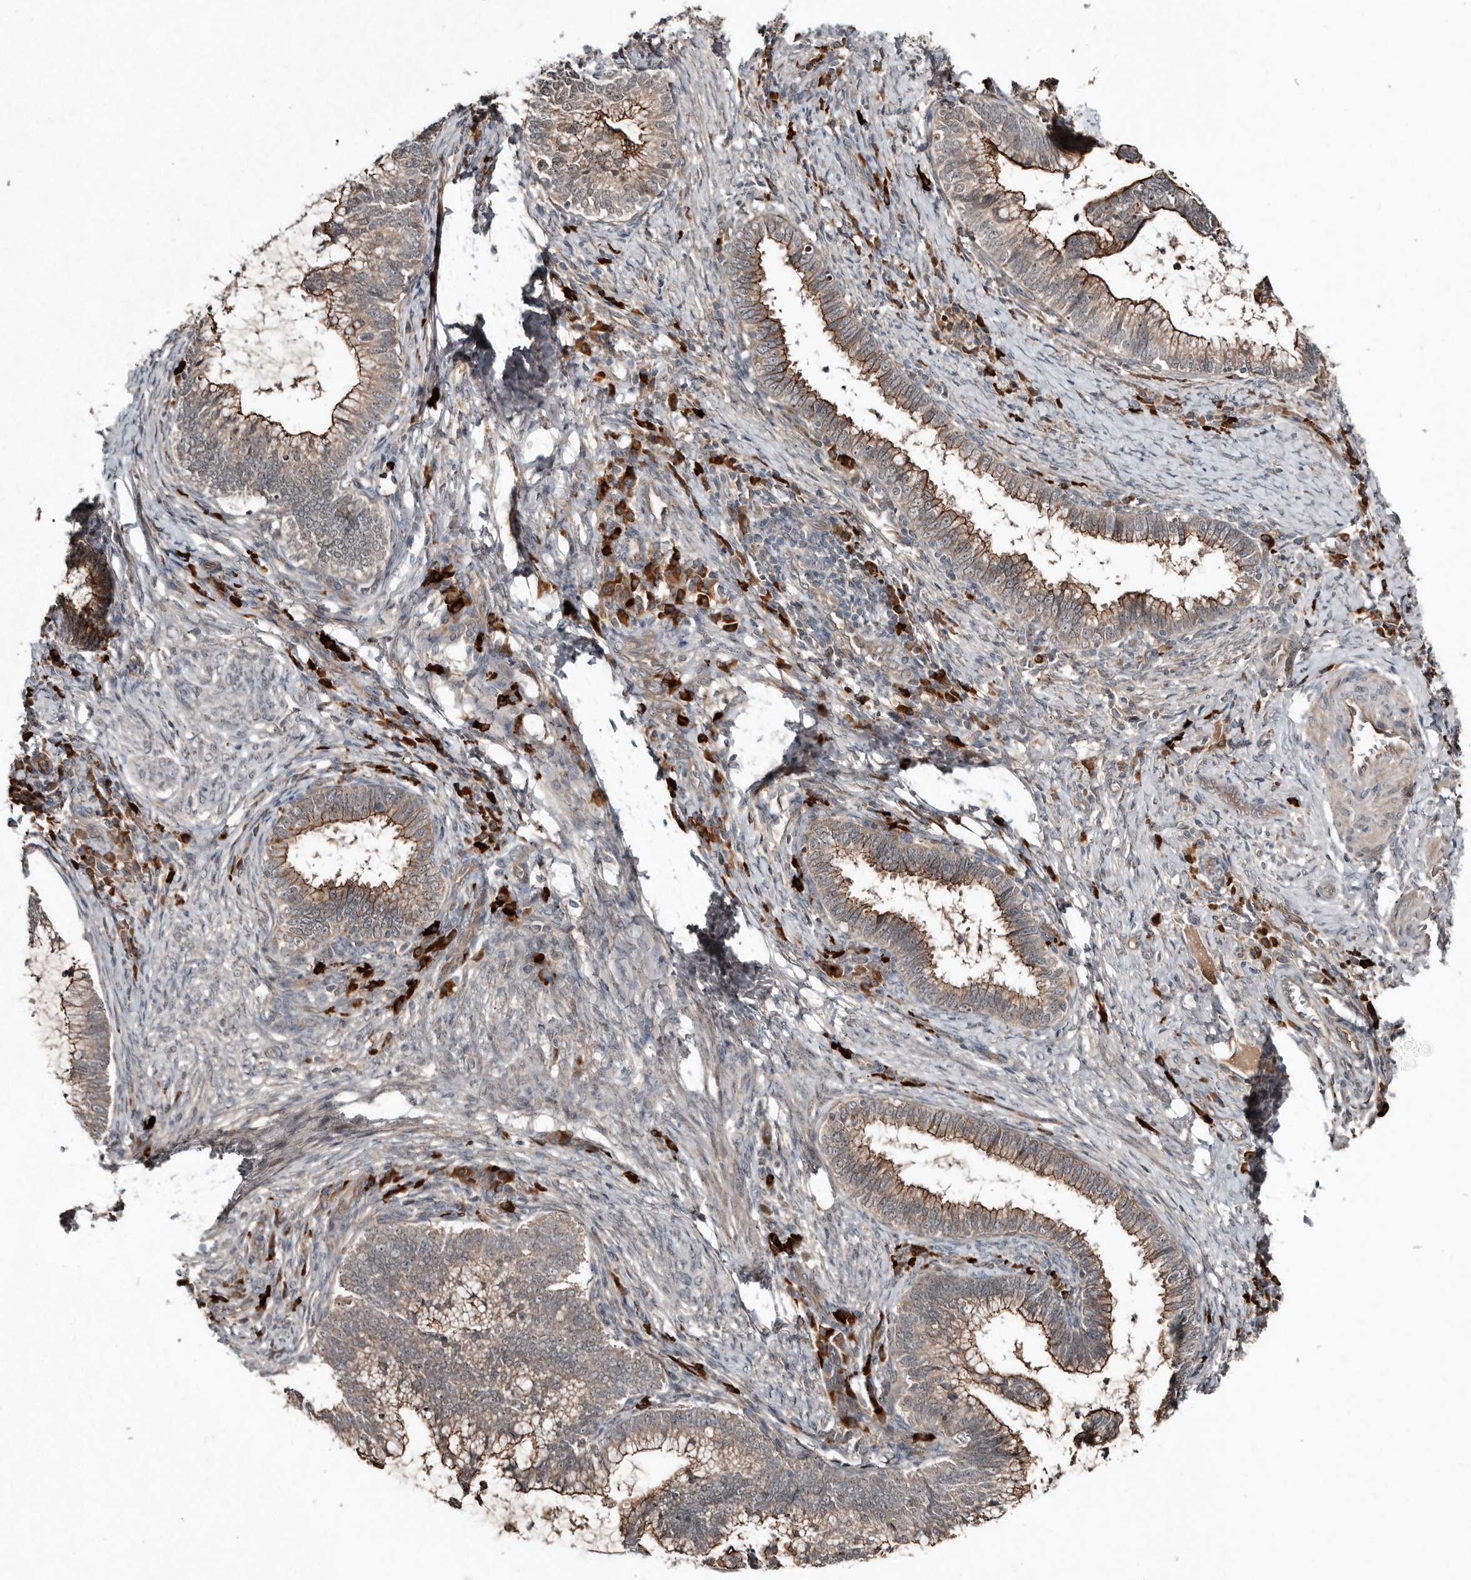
{"staining": {"intensity": "moderate", "quantity": "25%-75%", "location": "cytoplasmic/membranous"}, "tissue": "cervical cancer", "cell_type": "Tumor cells", "image_type": "cancer", "snomed": [{"axis": "morphology", "description": "Adenocarcinoma, NOS"}, {"axis": "topography", "description": "Cervix"}], "caption": "The photomicrograph exhibits immunohistochemical staining of cervical cancer. There is moderate cytoplasmic/membranous expression is present in approximately 25%-75% of tumor cells.", "gene": "TEAD3", "patient": {"sex": "female", "age": 36}}